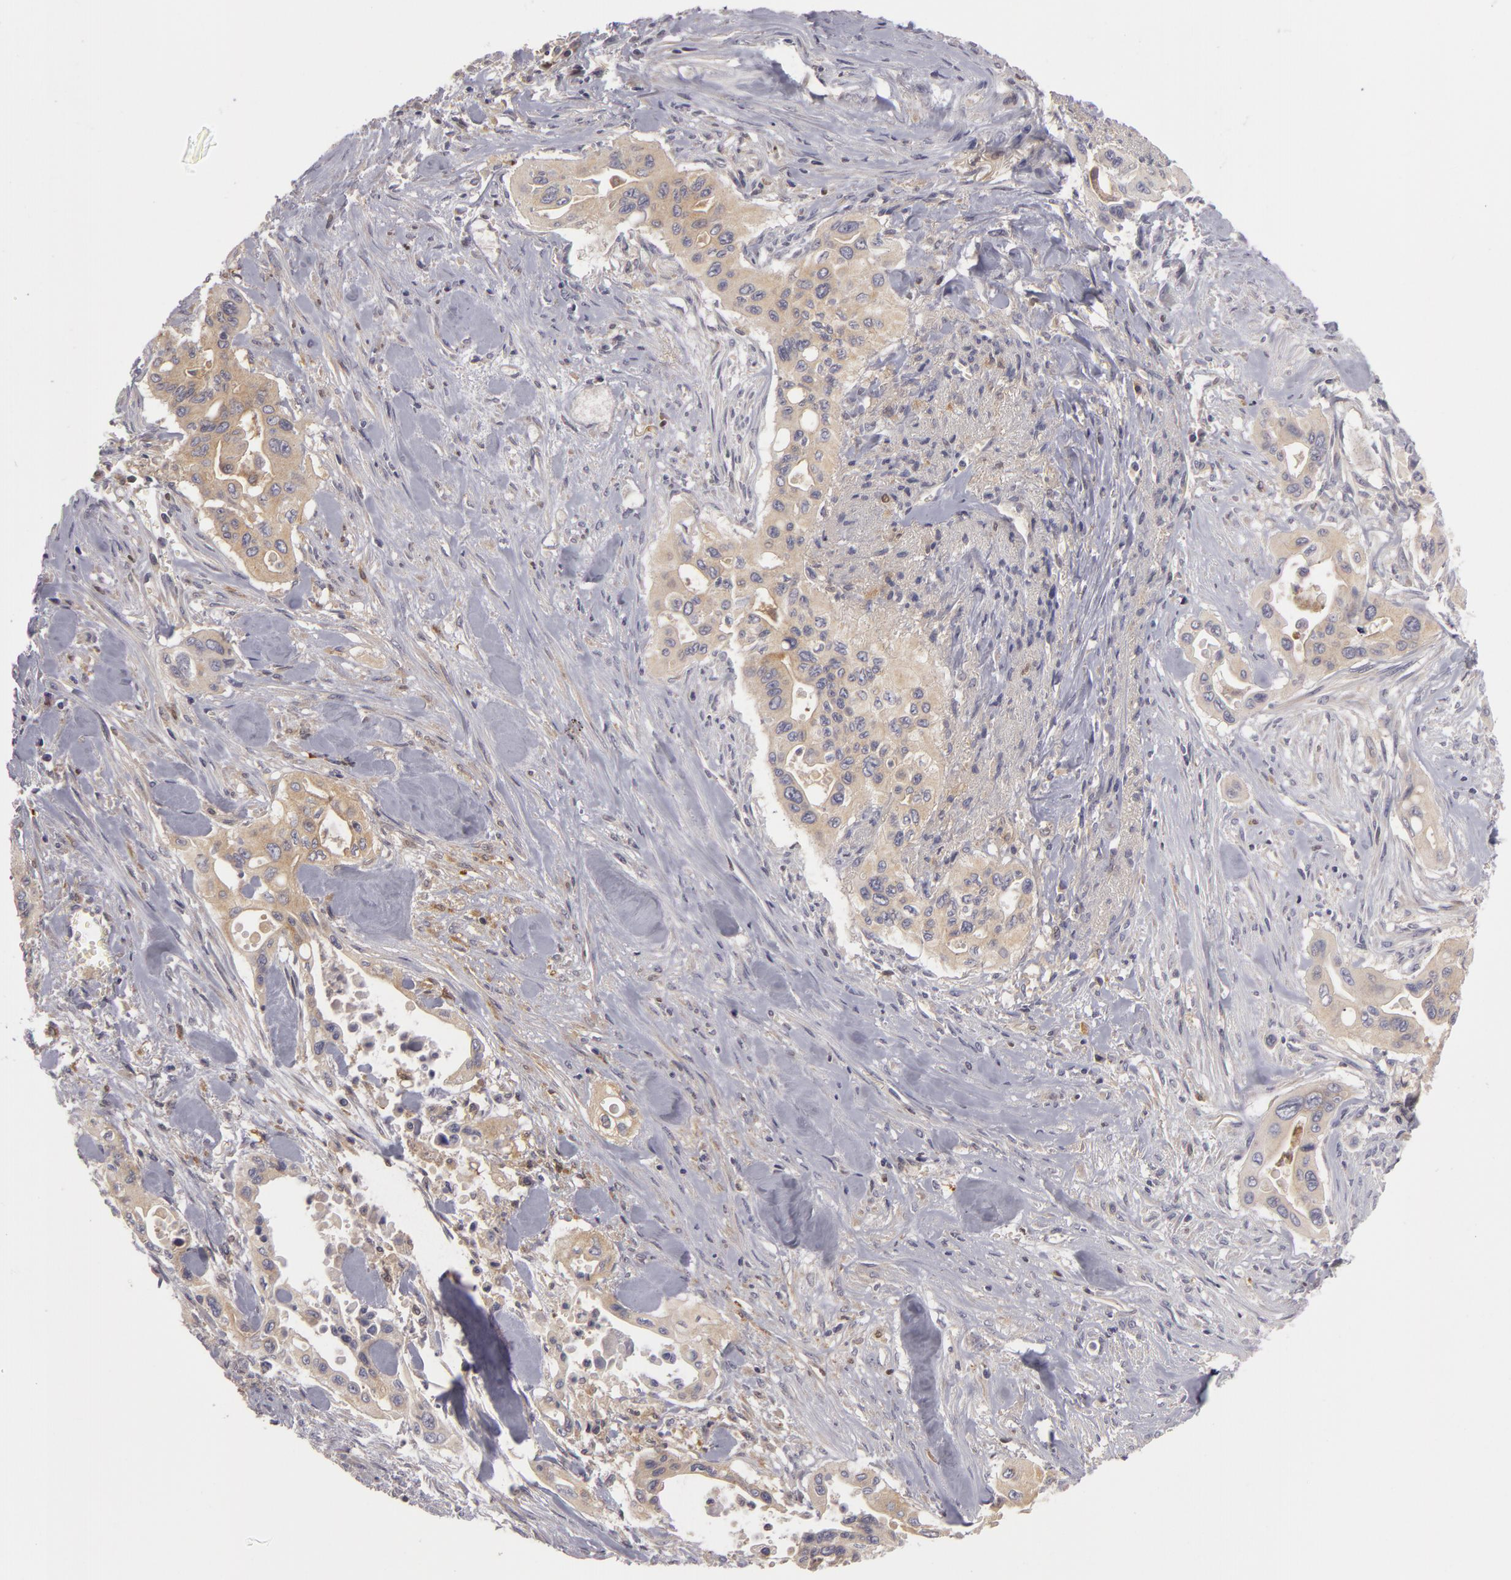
{"staining": {"intensity": "weak", "quantity": ">75%", "location": "cytoplasmic/membranous"}, "tissue": "pancreatic cancer", "cell_type": "Tumor cells", "image_type": "cancer", "snomed": [{"axis": "morphology", "description": "Adenocarcinoma, NOS"}, {"axis": "topography", "description": "Pancreas"}], "caption": "Protein expression analysis of human pancreatic cancer (adenocarcinoma) reveals weak cytoplasmic/membranous staining in about >75% of tumor cells.", "gene": "ZNF229", "patient": {"sex": "male", "age": 77}}